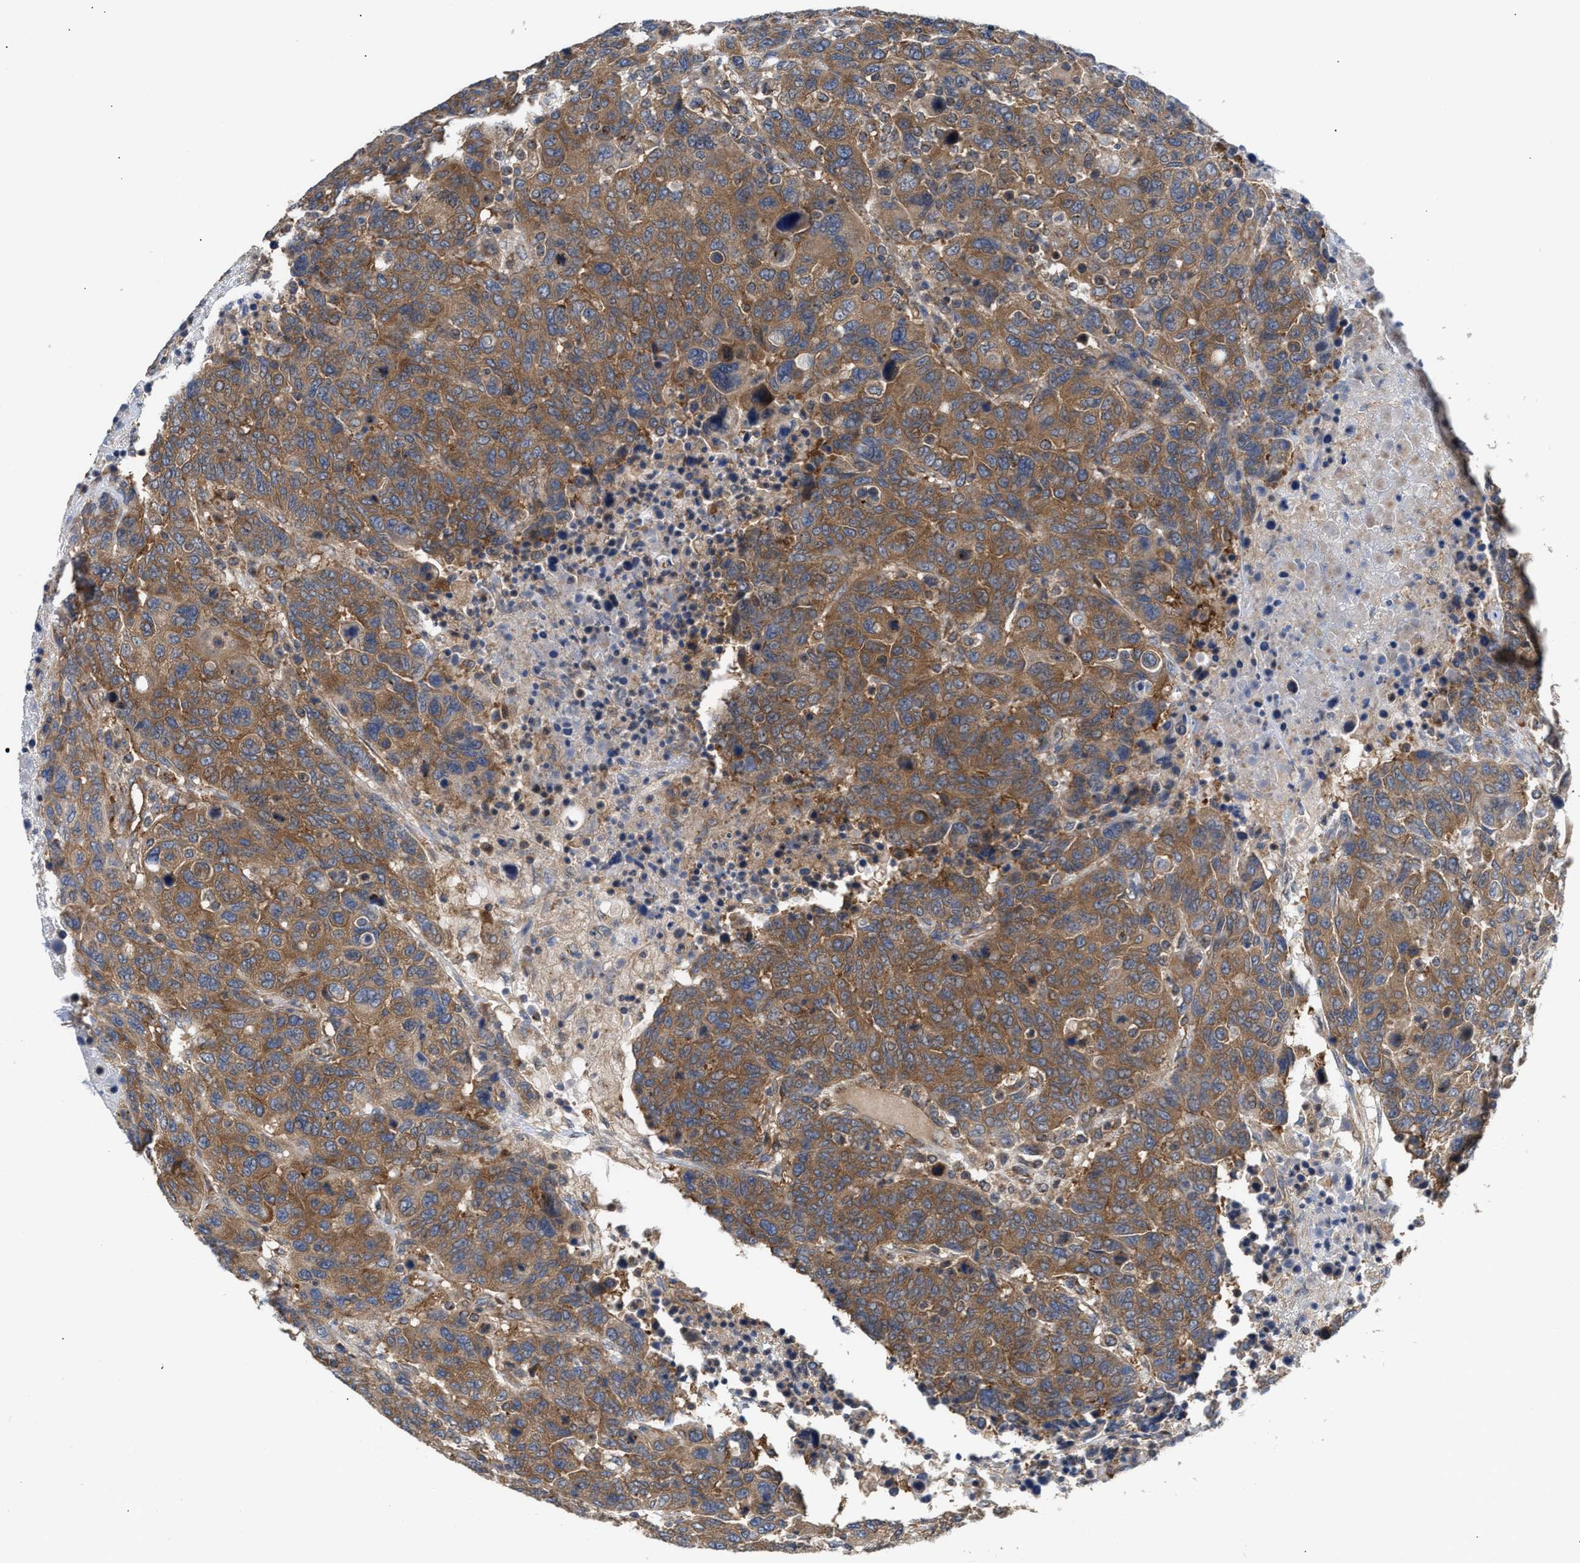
{"staining": {"intensity": "moderate", "quantity": ">75%", "location": "cytoplasmic/membranous"}, "tissue": "breast cancer", "cell_type": "Tumor cells", "image_type": "cancer", "snomed": [{"axis": "morphology", "description": "Duct carcinoma"}, {"axis": "topography", "description": "Breast"}], "caption": "Moderate cytoplasmic/membranous positivity for a protein is identified in about >75% of tumor cells of breast intraductal carcinoma using immunohistochemistry.", "gene": "LAPTM4B", "patient": {"sex": "female", "age": 37}}